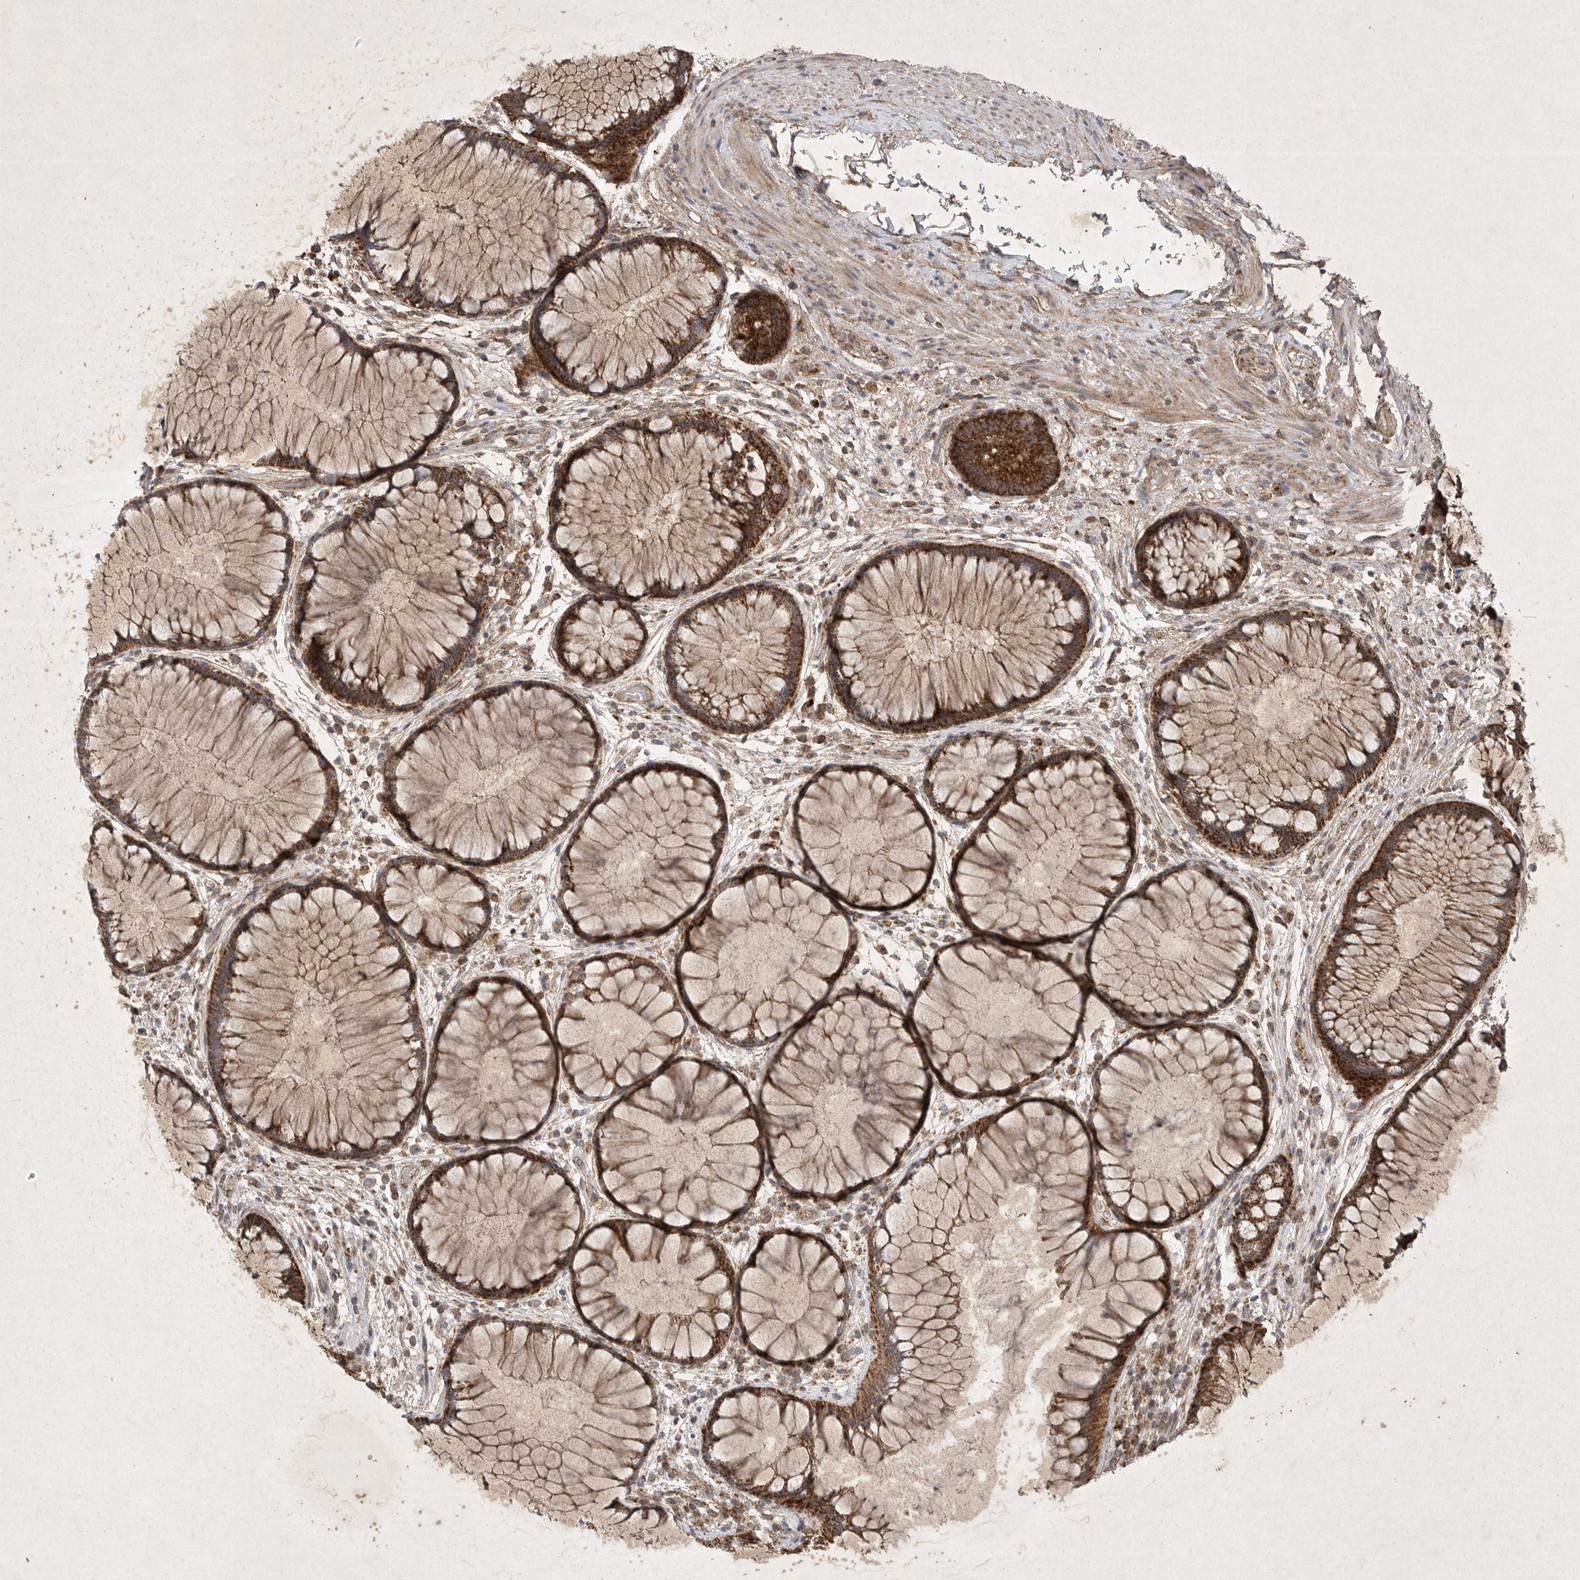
{"staining": {"intensity": "strong", "quantity": ">75%", "location": "cytoplasmic/membranous"}, "tissue": "rectum", "cell_type": "Glandular cells", "image_type": "normal", "snomed": [{"axis": "morphology", "description": "Normal tissue, NOS"}, {"axis": "topography", "description": "Rectum"}], "caption": "IHC staining of normal rectum, which exhibits high levels of strong cytoplasmic/membranous positivity in about >75% of glandular cells indicating strong cytoplasmic/membranous protein expression. The staining was performed using DAB (3,3'-diaminobenzidine) (brown) for protein detection and nuclei were counterstained in hematoxylin (blue).", "gene": "DDR1", "patient": {"sex": "male", "age": 51}}